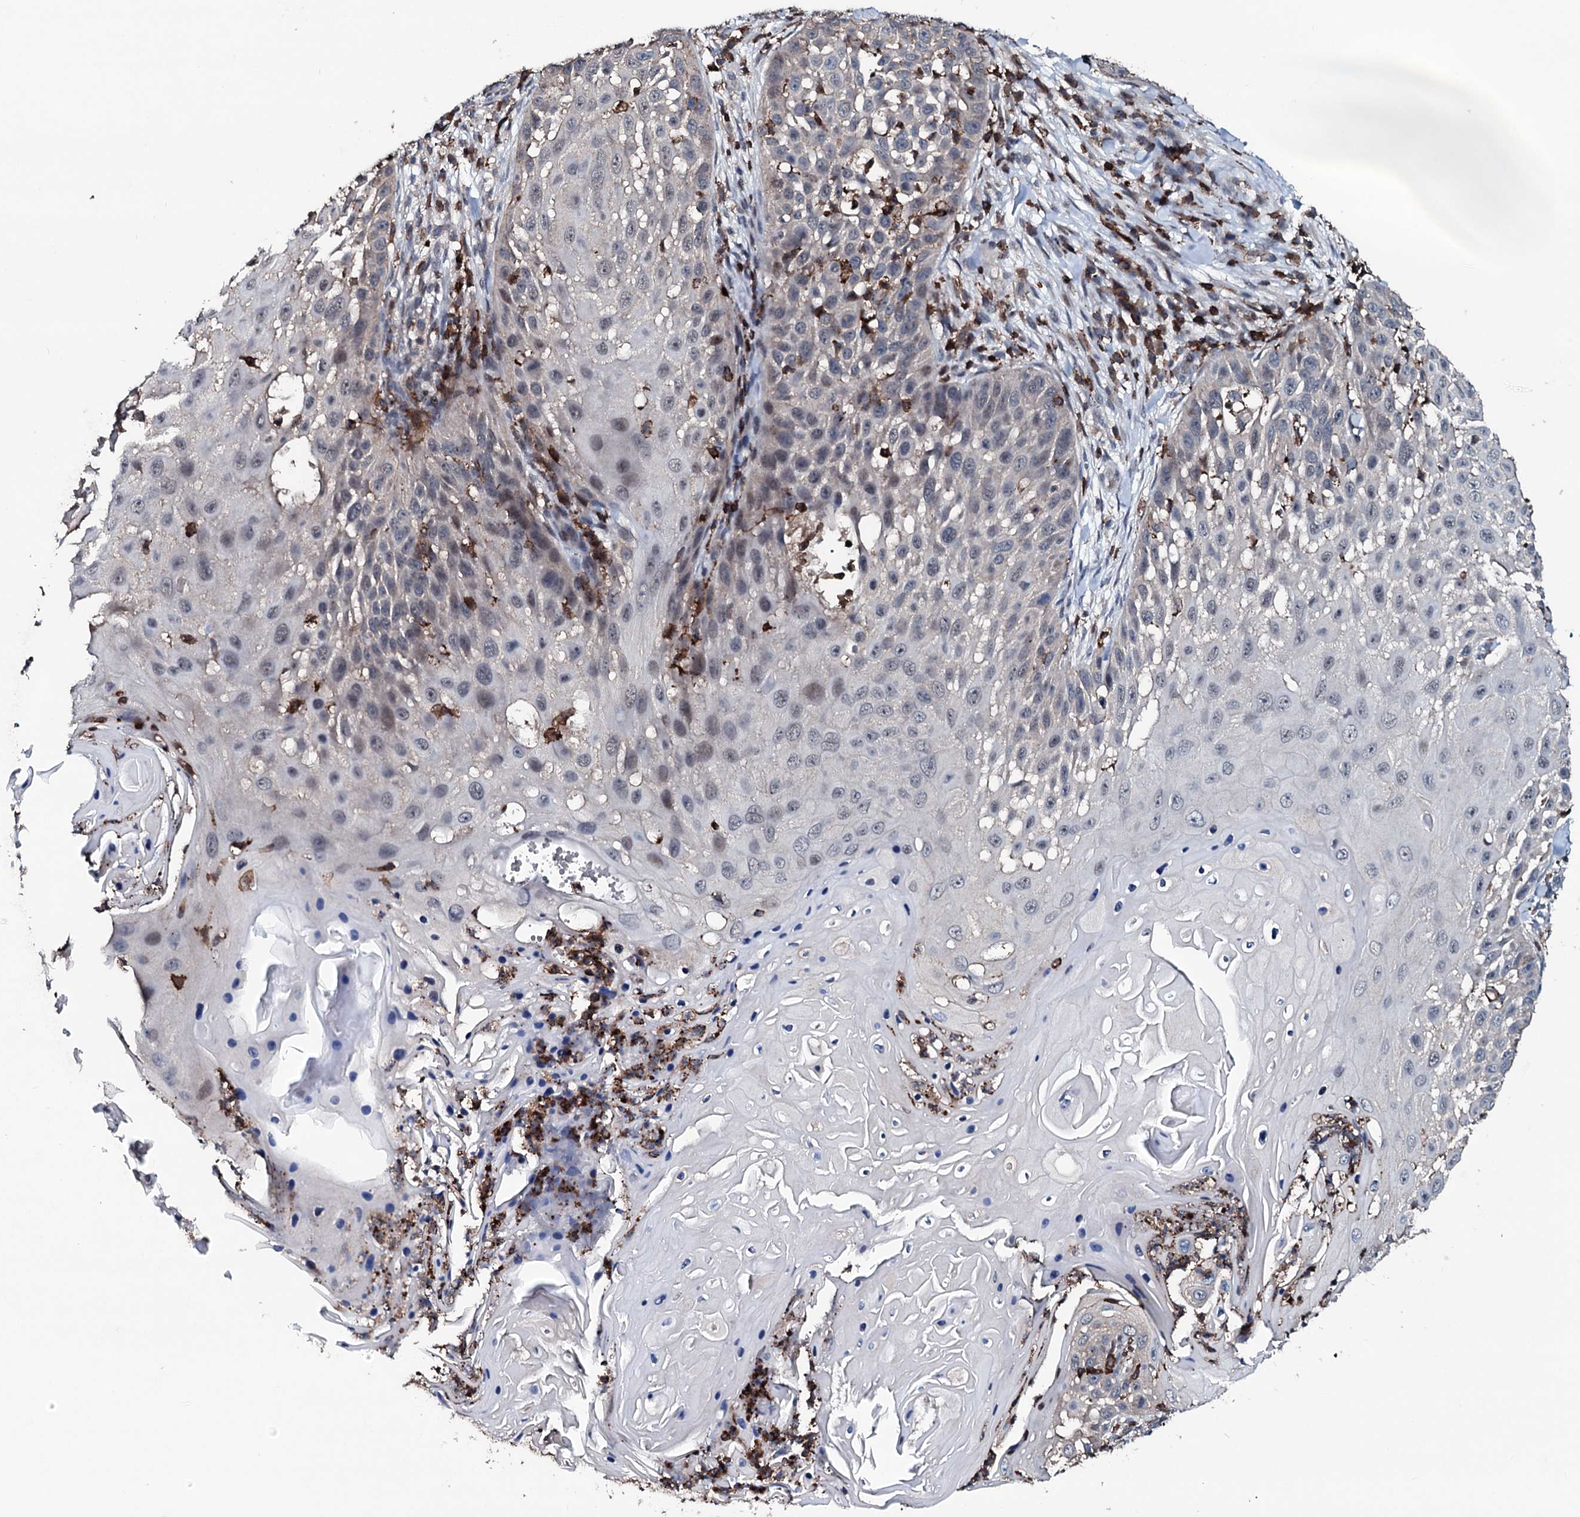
{"staining": {"intensity": "negative", "quantity": "none", "location": "none"}, "tissue": "skin cancer", "cell_type": "Tumor cells", "image_type": "cancer", "snomed": [{"axis": "morphology", "description": "Squamous cell carcinoma, NOS"}, {"axis": "topography", "description": "Skin"}], "caption": "This is an IHC histopathology image of human skin cancer (squamous cell carcinoma). There is no expression in tumor cells.", "gene": "OGFOD2", "patient": {"sex": "female", "age": 44}}